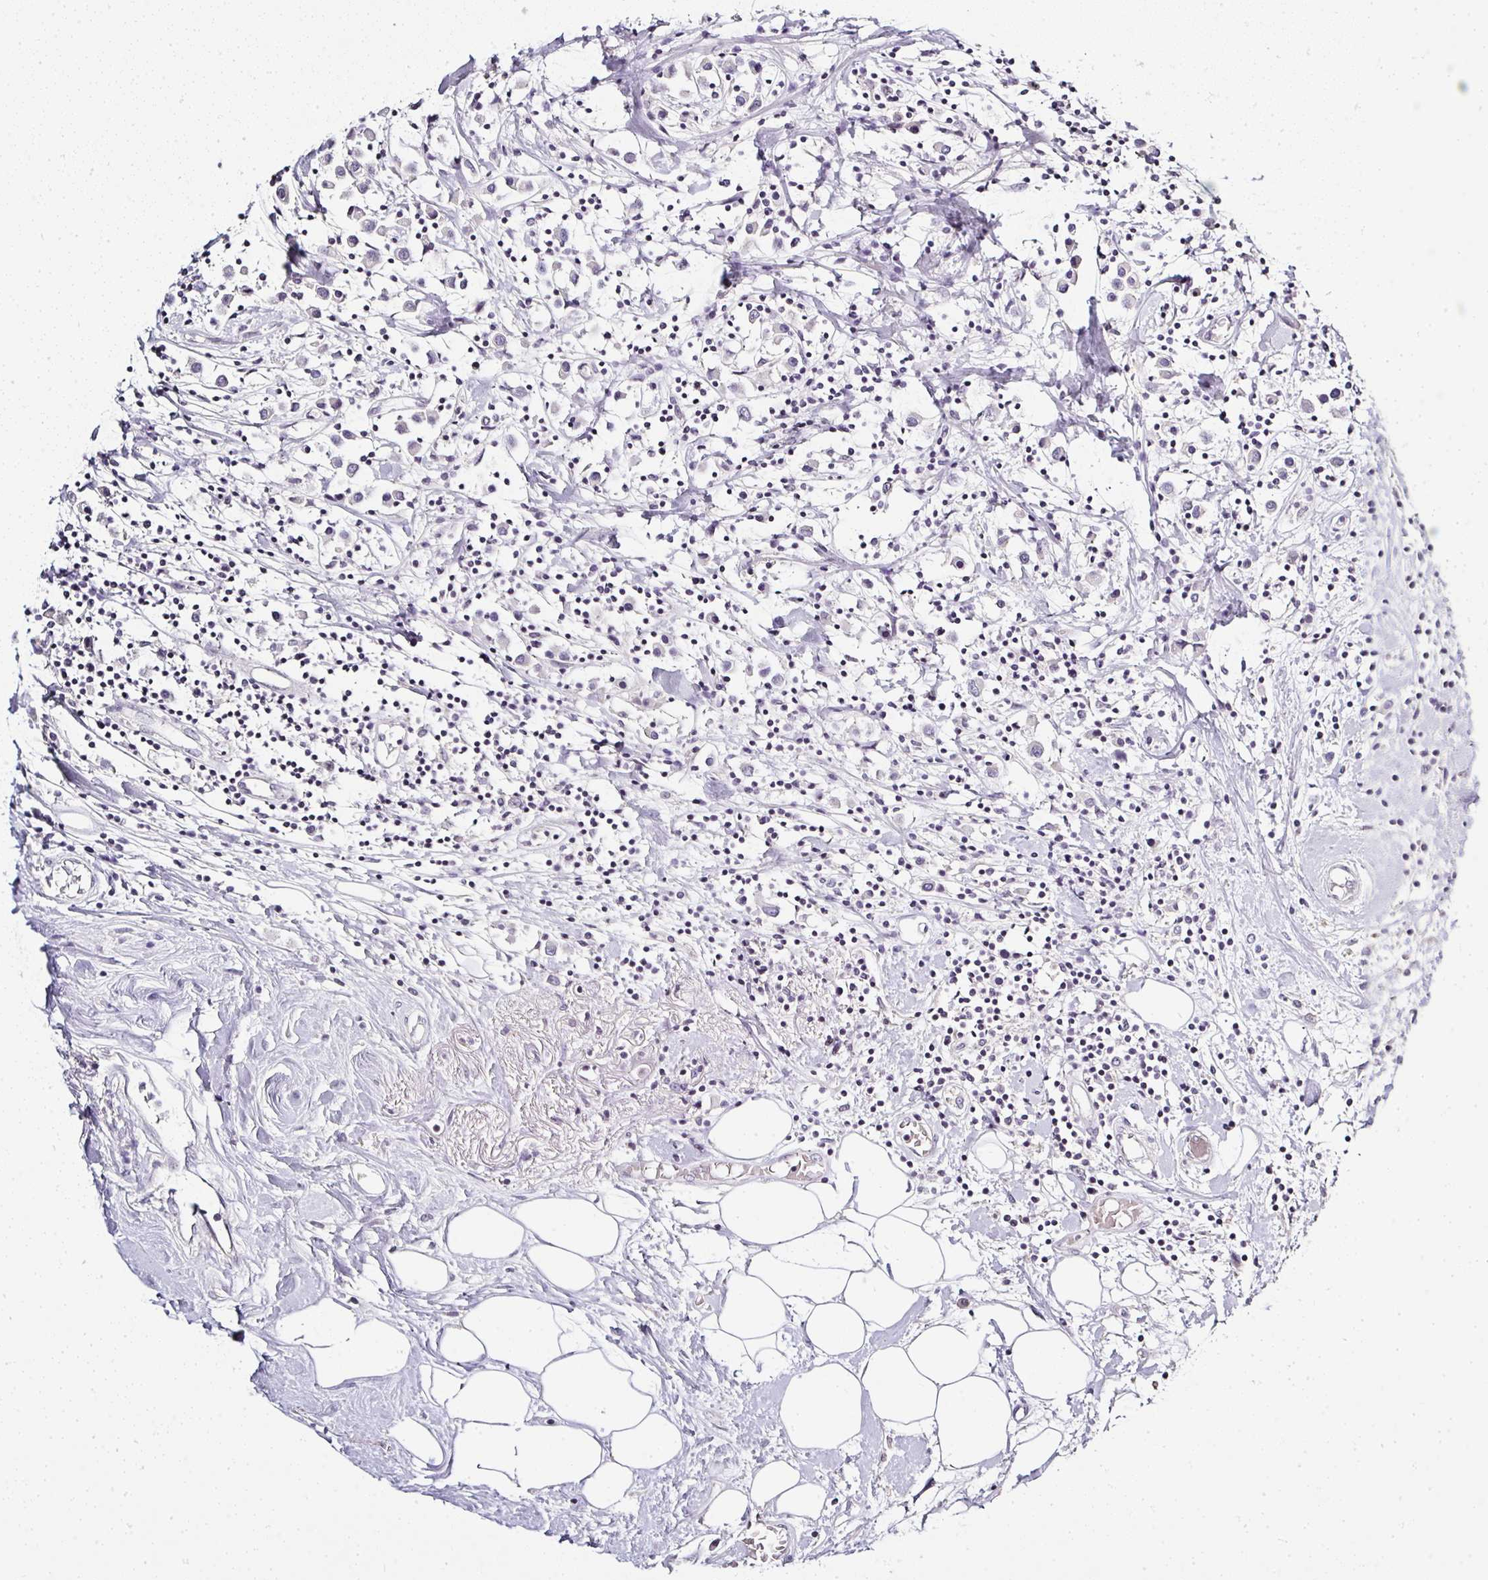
{"staining": {"intensity": "negative", "quantity": "none", "location": "none"}, "tissue": "breast cancer", "cell_type": "Tumor cells", "image_type": "cancer", "snomed": [{"axis": "morphology", "description": "Duct carcinoma"}, {"axis": "topography", "description": "Breast"}], "caption": "A high-resolution photomicrograph shows IHC staining of breast cancer, which demonstrates no significant expression in tumor cells.", "gene": "SERPINB3", "patient": {"sex": "female", "age": 61}}